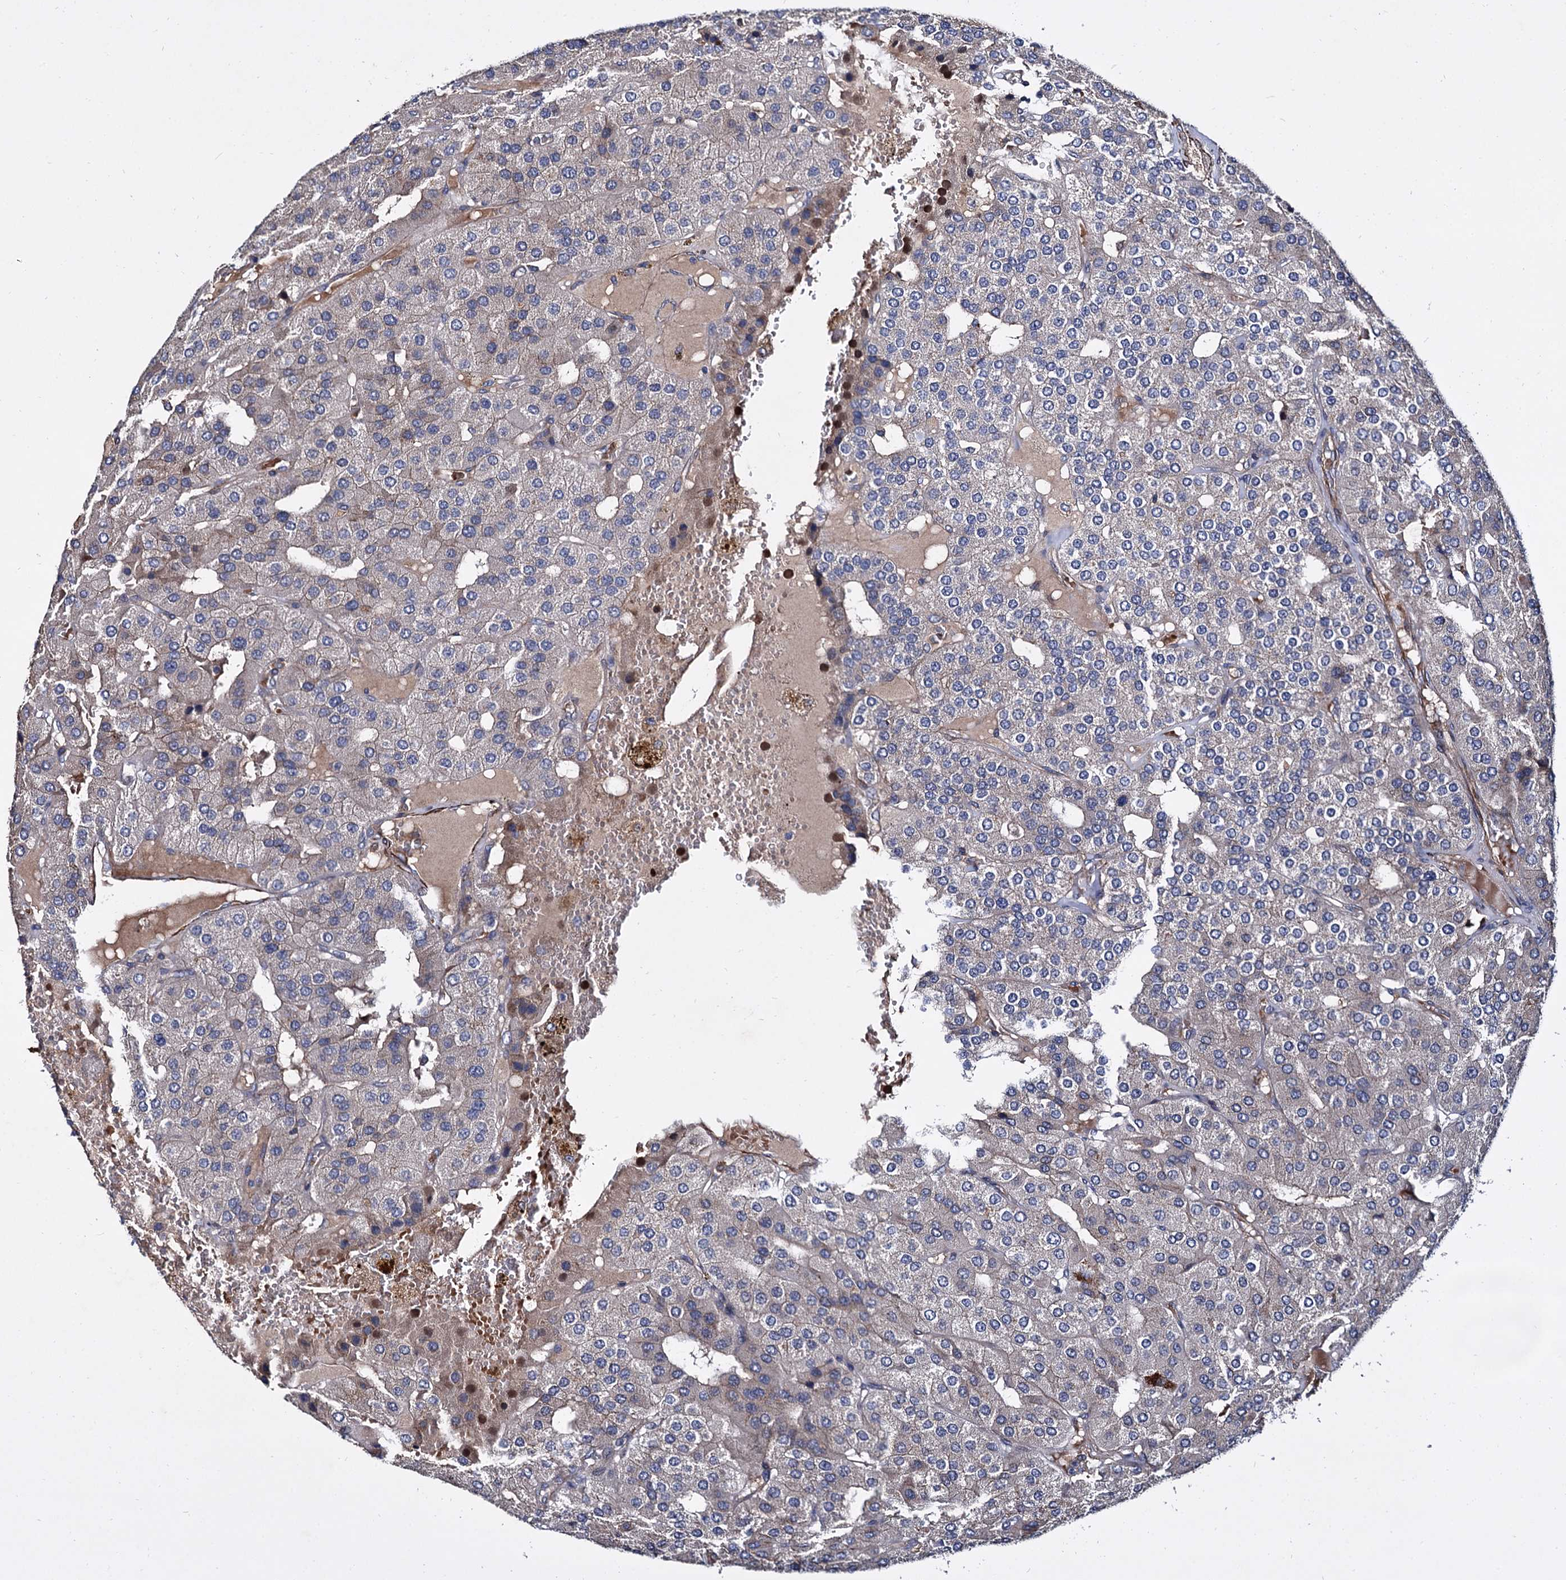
{"staining": {"intensity": "negative", "quantity": "none", "location": "none"}, "tissue": "parathyroid gland", "cell_type": "Glandular cells", "image_type": "normal", "snomed": [{"axis": "morphology", "description": "Normal tissue, NOS"}, {"axis": "morphology", "description": "Adenoma, NOS"}, {"axis": "topography", "description": "Parathyroid gland"}], "caption": "The photomicrograph exhibits no significant staining in glandular cells of parathyroid gland. (DAB immunohistochemistry (IHC) visualized using brightfield microscopy, high magnification).", "gene": "ISM2", "patient": {"sex": "female", "age": 86}}